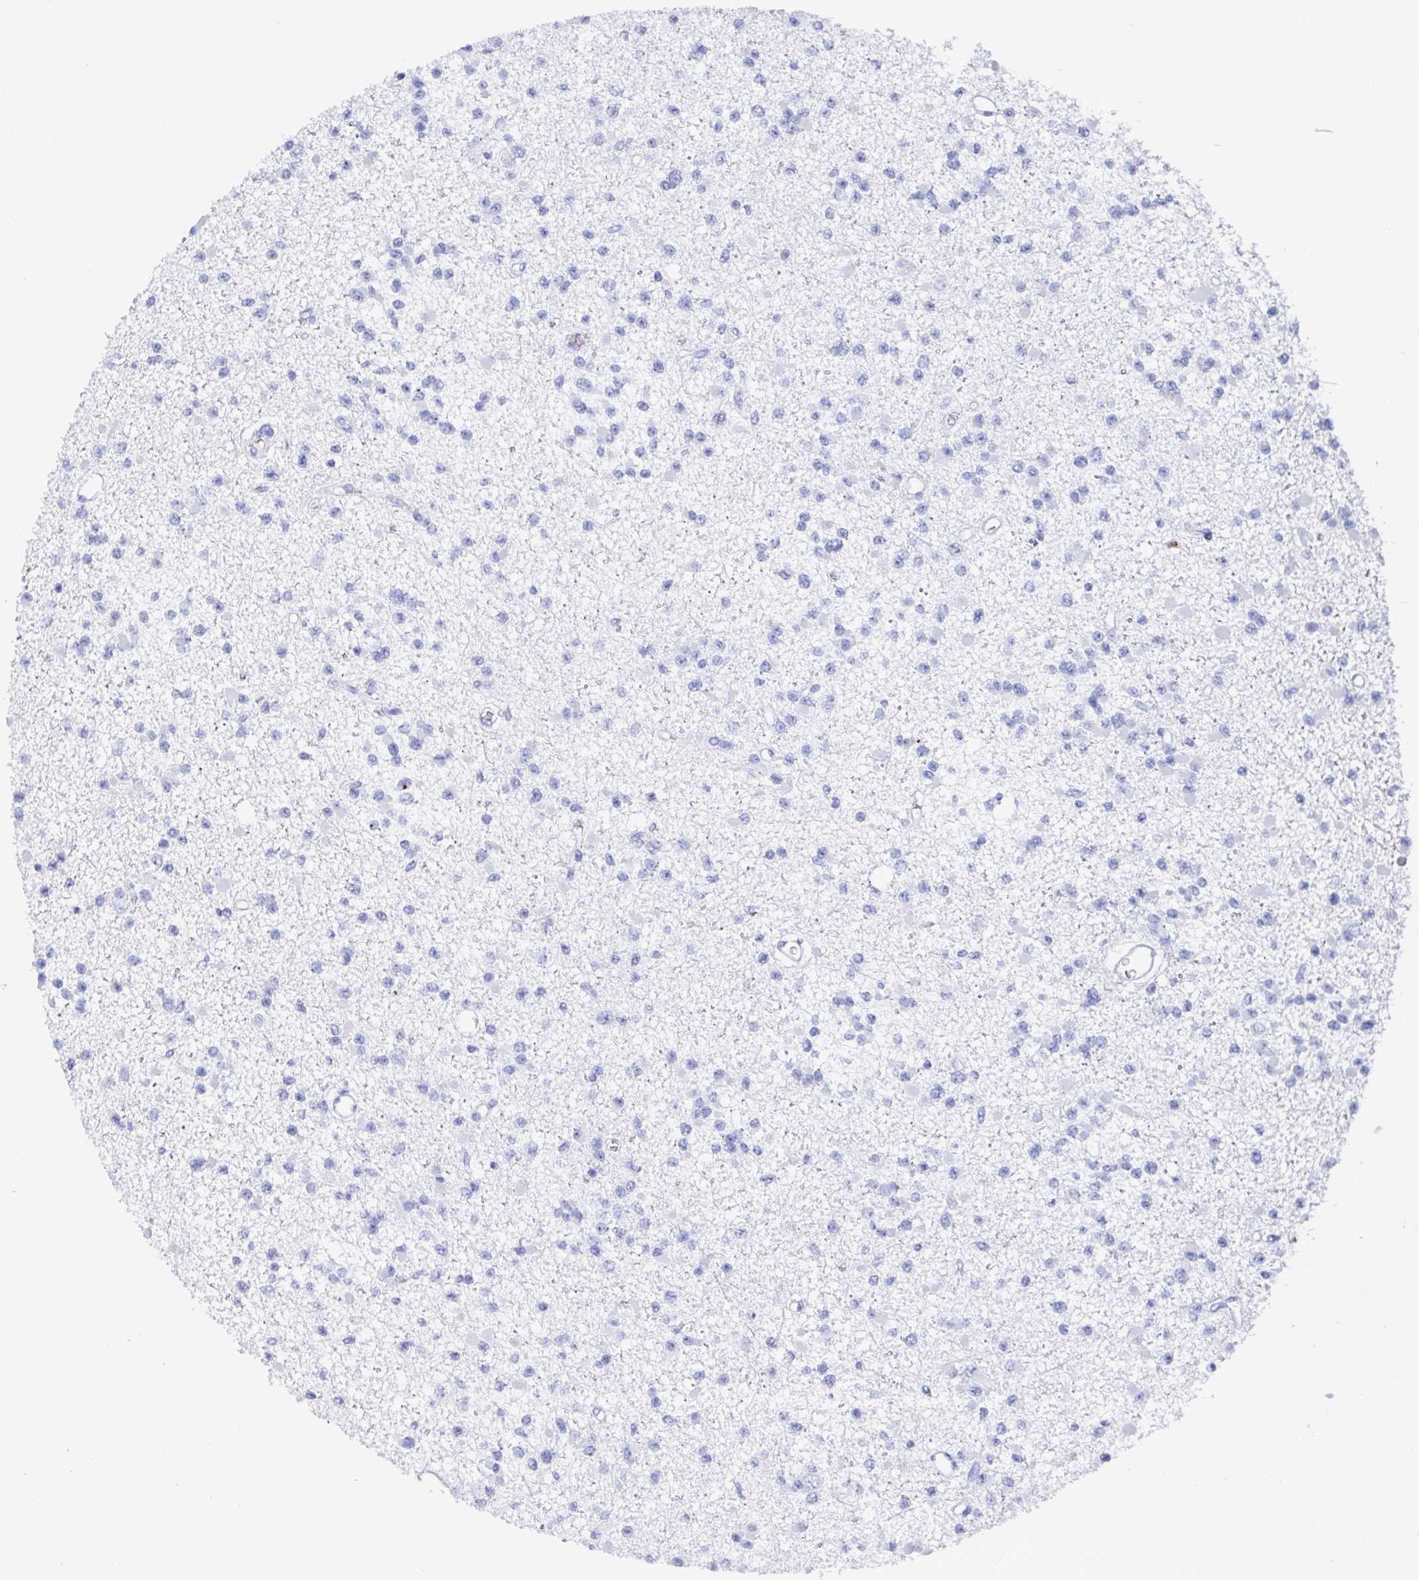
{"staining": {"intensity": "negative", "quantity": "none", "location": "none"}, "tissue": "glioma", "cell_type": "Tumor cells", "image_type": "cancer", "snomed": [{"axis": "morphology", "description": "Glioma, malignant, Low grade"}, {"axis": "topography", "description": "Brain"}], "caption": "Immunohistochemical staining of glioma demonstrates no significant positivity in tumor cells.", "gene": "CLDN8", "patient": {"sex": "female", "age": 22}}